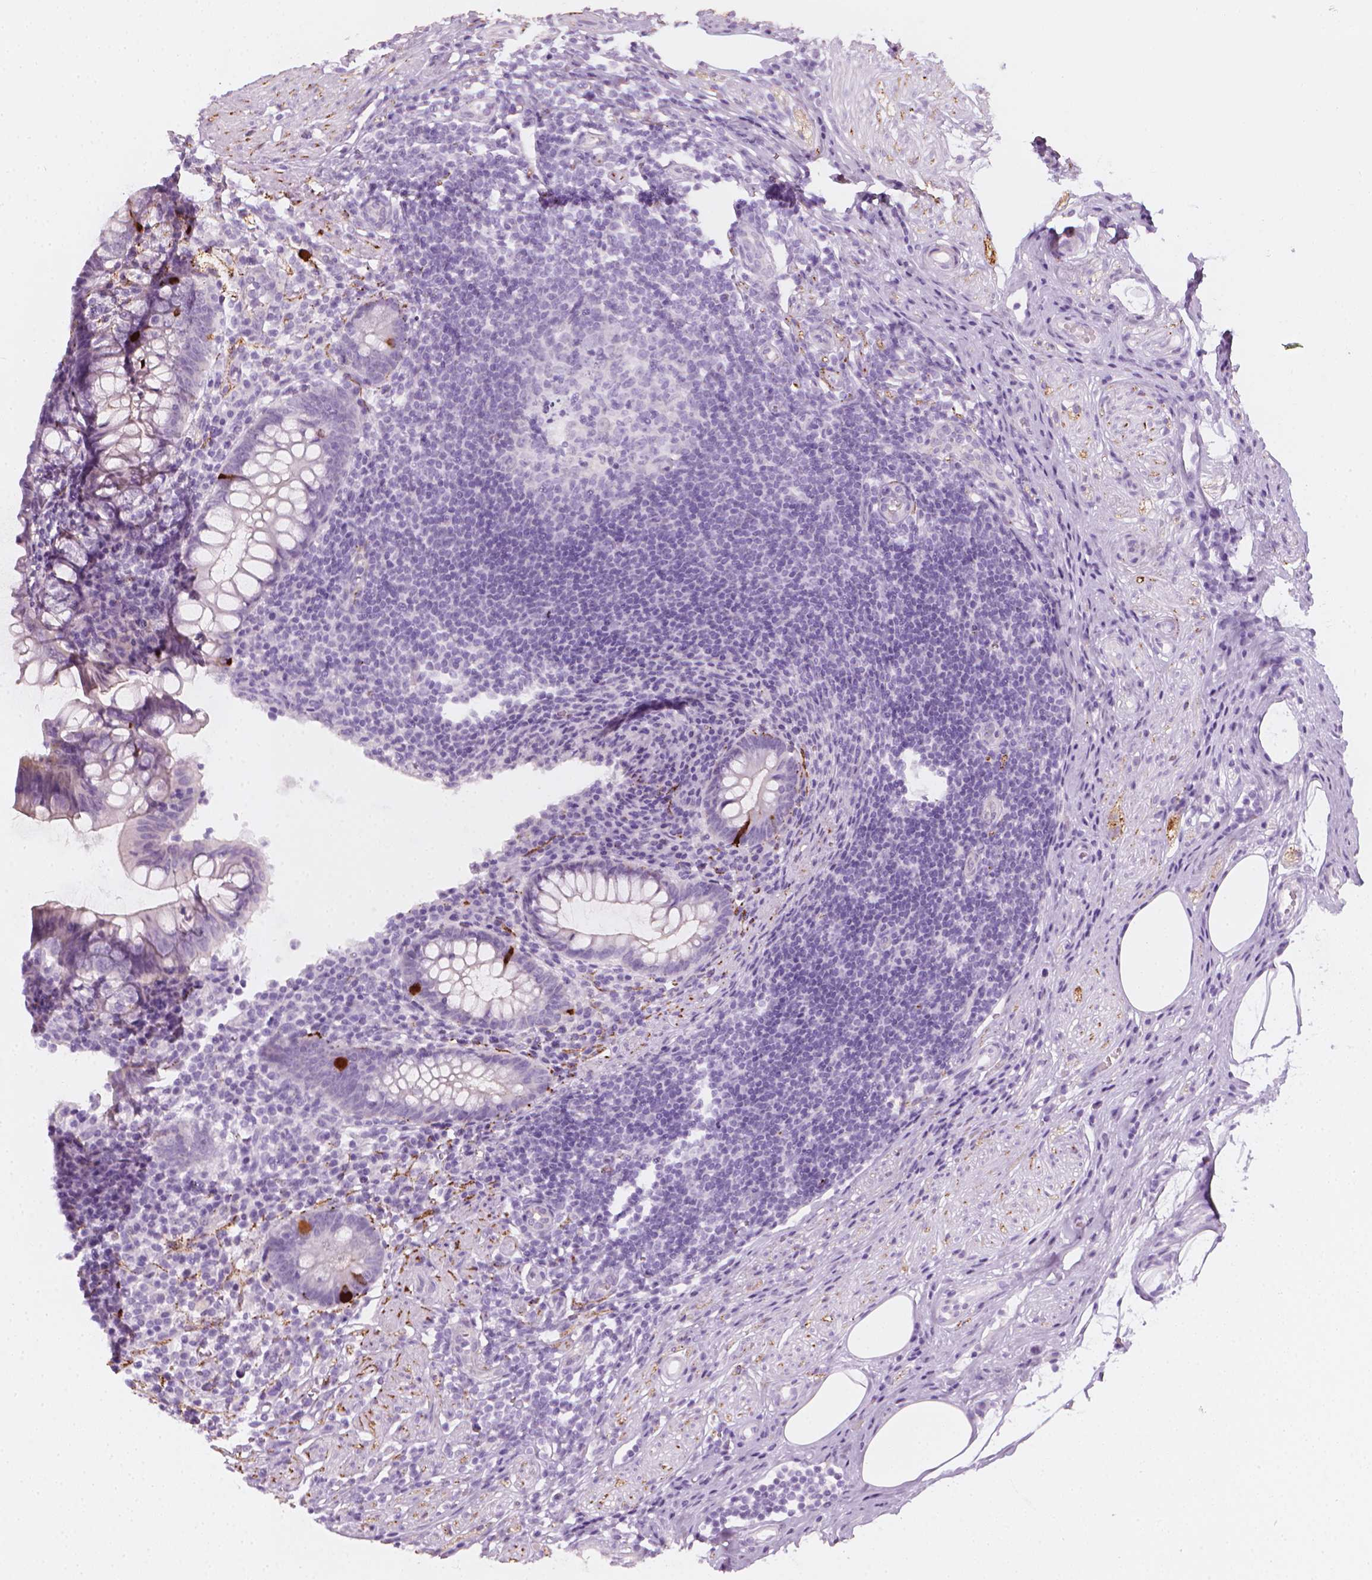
{"staining": {"intensity": "negative", "quantity": "none", "location": "none"}, "tissue": "appendix", "cell_type": "Glandular cells", "image_type": "normal", "snomed": [{"axis": "morphology", "description": "Normal tissue, NOS"}, {"axis": "topography", "description": "Appendix"}], "caption": "DAB (3,3'-diaminobenzidine) immunohistochemical staining of unremarkable appendix exhibits no significant positivity in glandular cells. Brightfield microscopy of immunohistochemistry (IHC) stained with DAB (brown) and hematoxylin (blue), captured at high magnification.", "gene": "SCG3", "patient": {"sex": "female", "age": 56}}